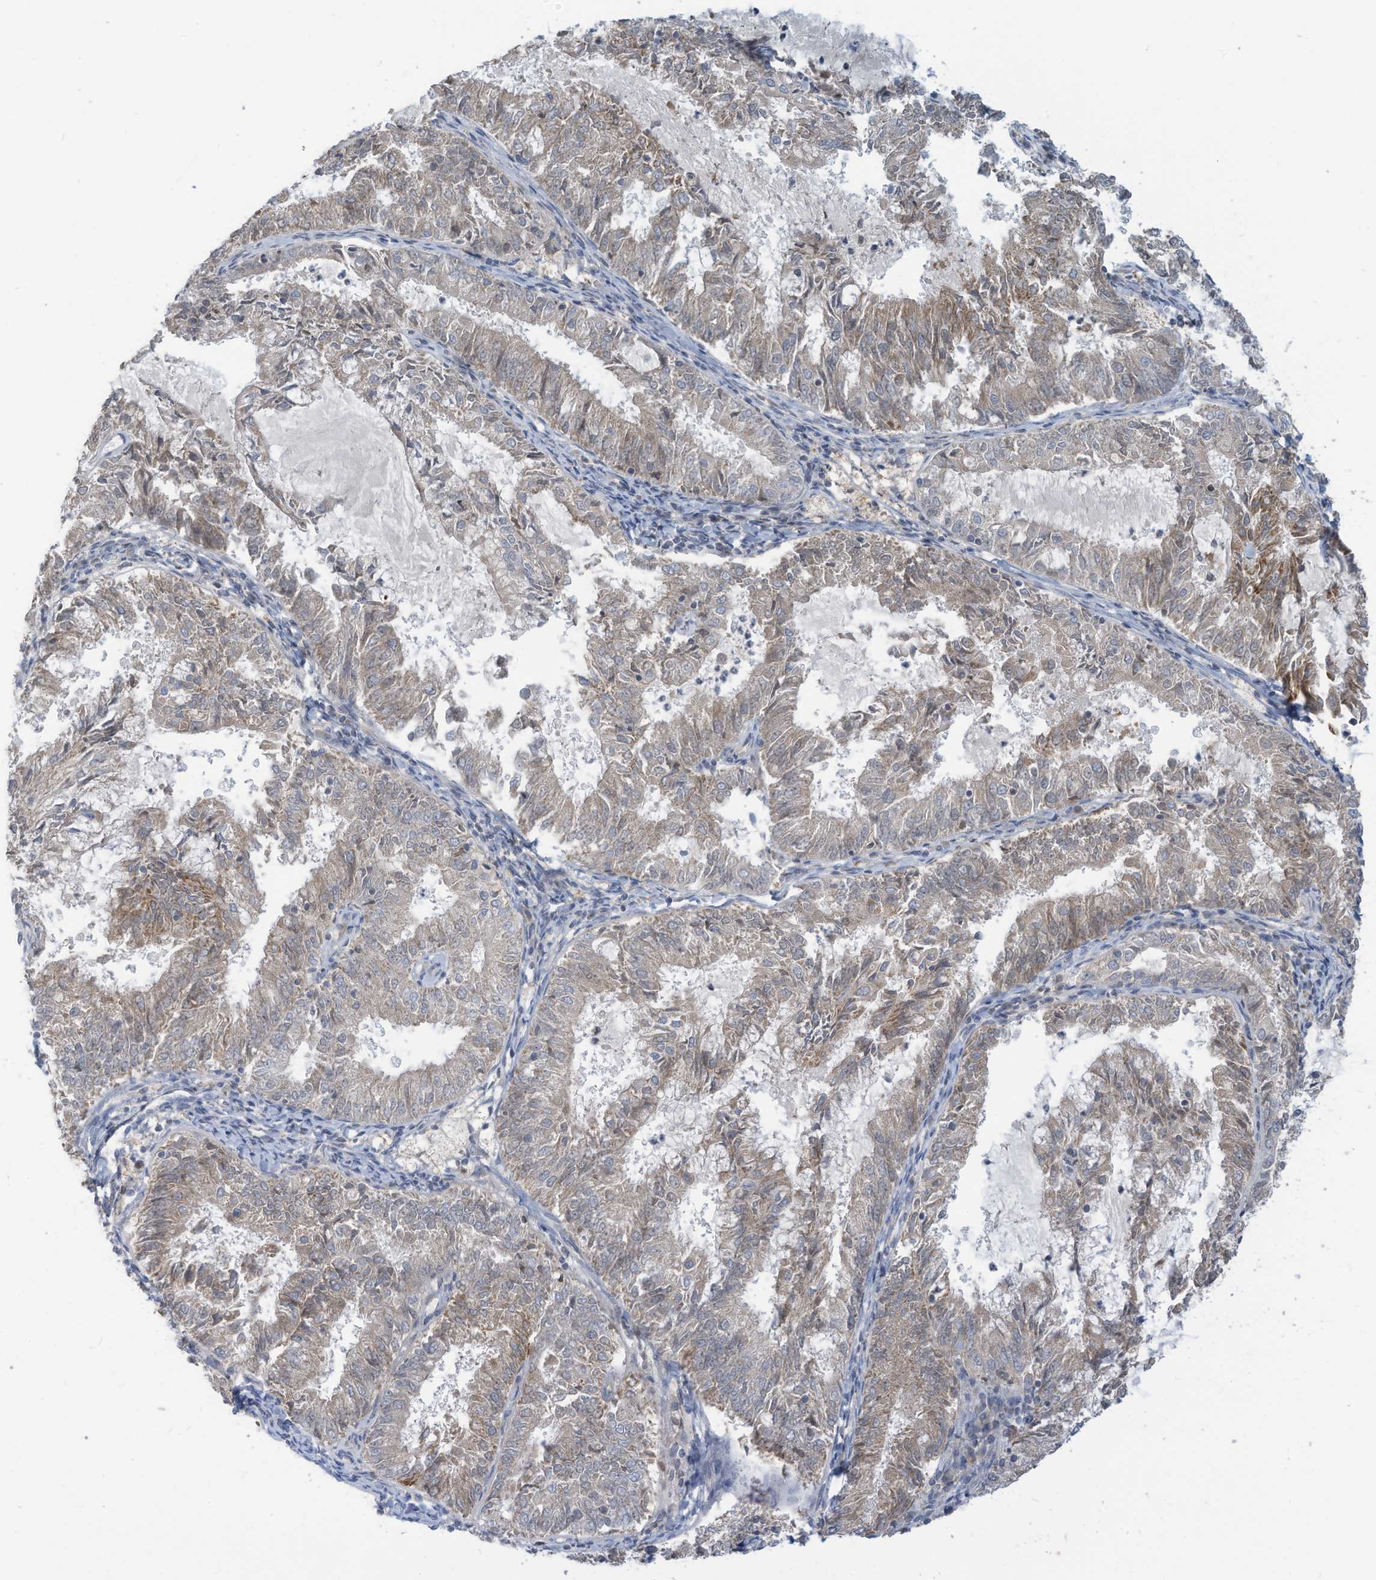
{"staining": {"intensity": "weak", "quantity": "<25%", "location": "cytoplasmic/membranous"}, "tissue": "endometrial cancer", "cell_type": "Tumor cells", "image_type": "cancer", "snomed": [{"axis": "morphology", "description": "Adenocarcinoma, NOS"}, {"axis": "topography", "description": "Endometrium"}], "caption": "Human endometrial cancer stained for a protein using IHC shows no staining in tumor cells.", "gene": "SCGB1D2", "patient": {"sex": "female", "age": 57}}